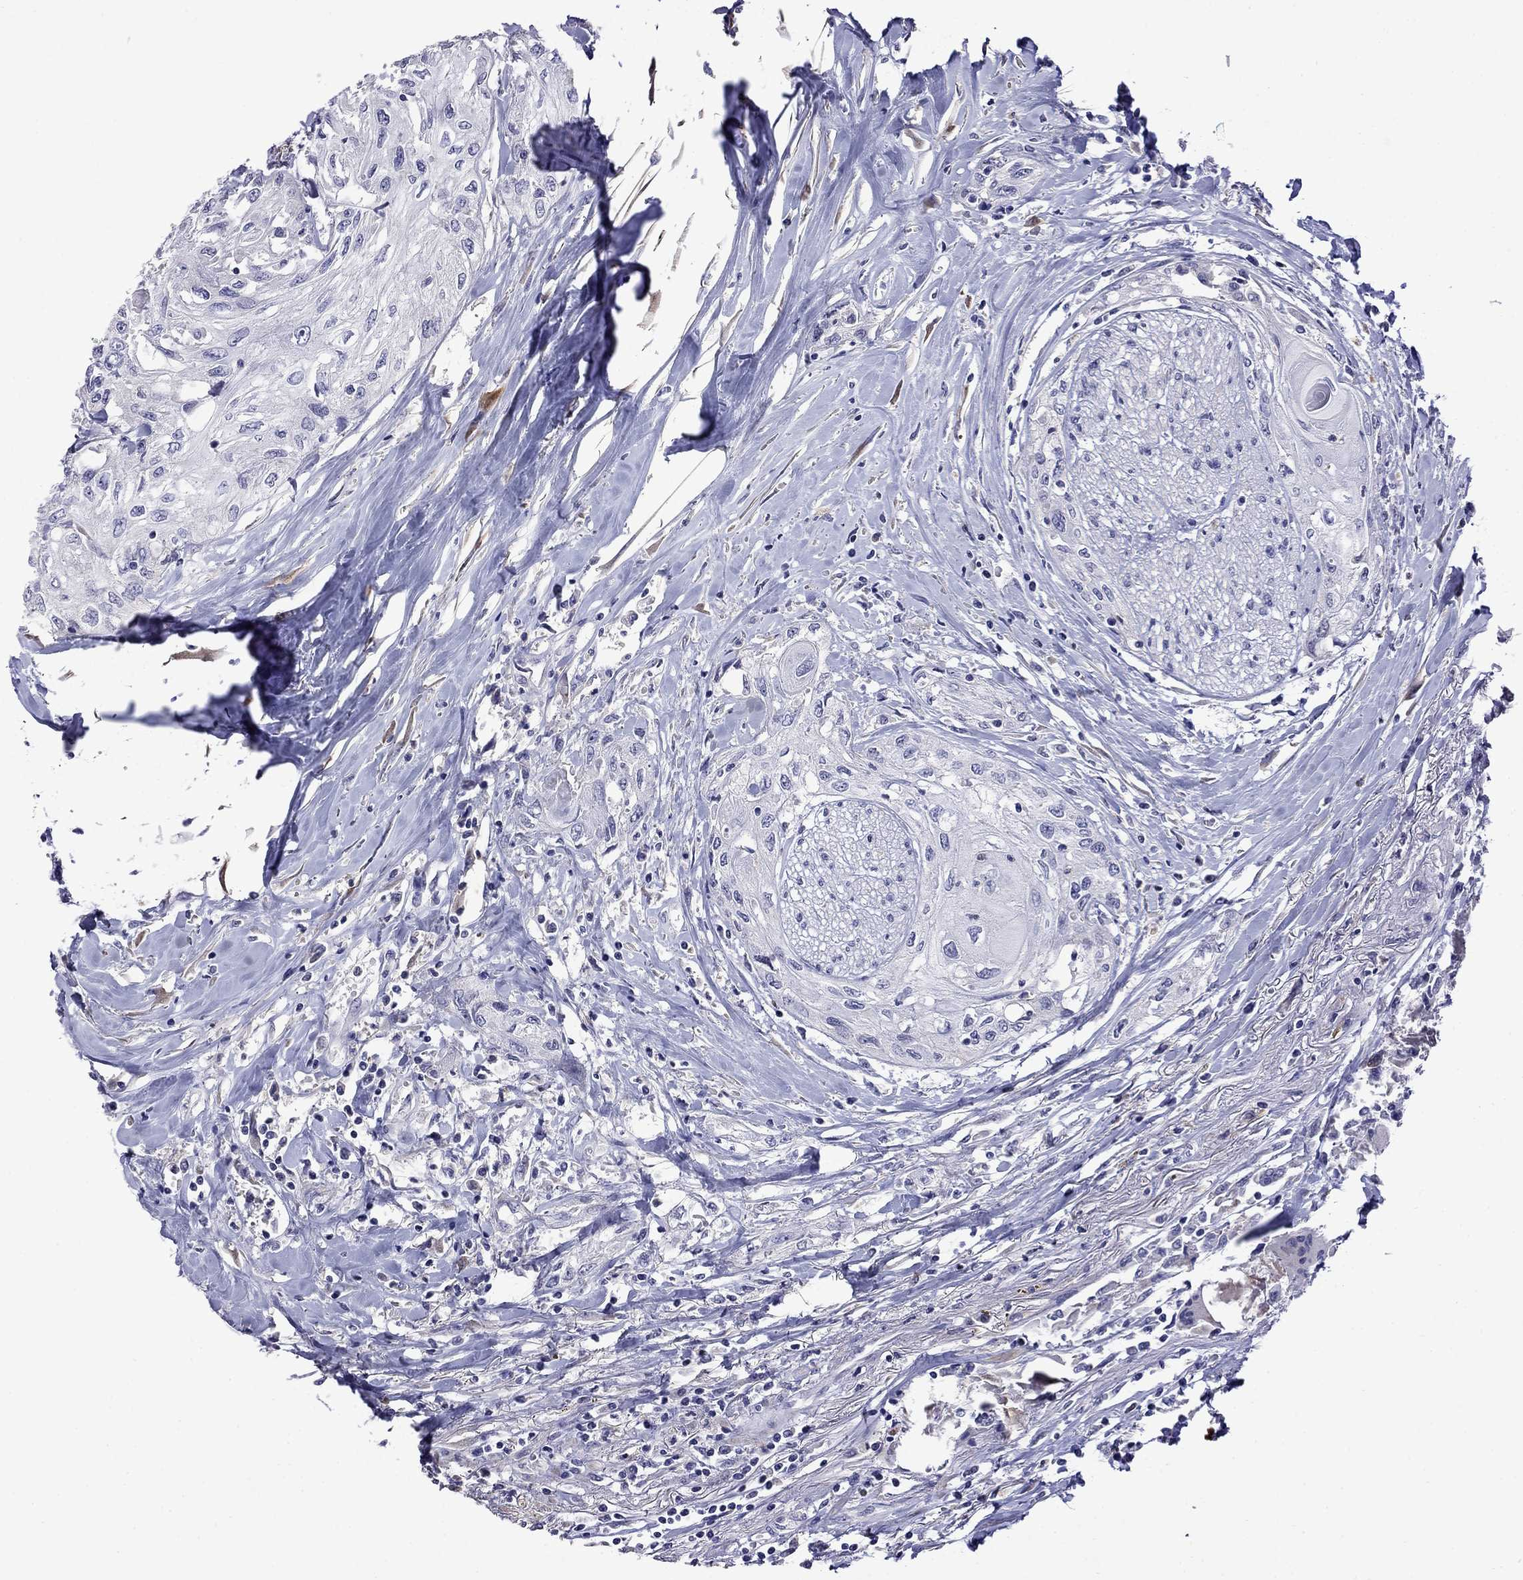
{"staining": {"intensity": "negative", "quantity": "none", "location": "none"}, "tissue": "head and neck cancer", "cell_type": "Tumor cells", "image_type": "cancer", "snomed": [{"axis": "morphology", "description": "Normal tissue, NOS"}, {"axis": "morphology", "description": "Squamous cell carcinoma, NOS"}, {"axis": "topography", "description": "Oral tissue"}, {"axis": "topography", "description": "Peripheral nerve tissue"}, {"axis": "topography", "description": "Head-Neck"}], "caption": "This is a histopathology image of immunohistochemistry staining of head and neck cancer (squamous cell carcinoma), which shows no staining in tumor cells. Brightfield microscopy of IHC stained with DAB (brown) and hematoxylin (blue), captured at high magnification.", "gene": "STAR", "patient": {"sex": "female", "age": 59}}